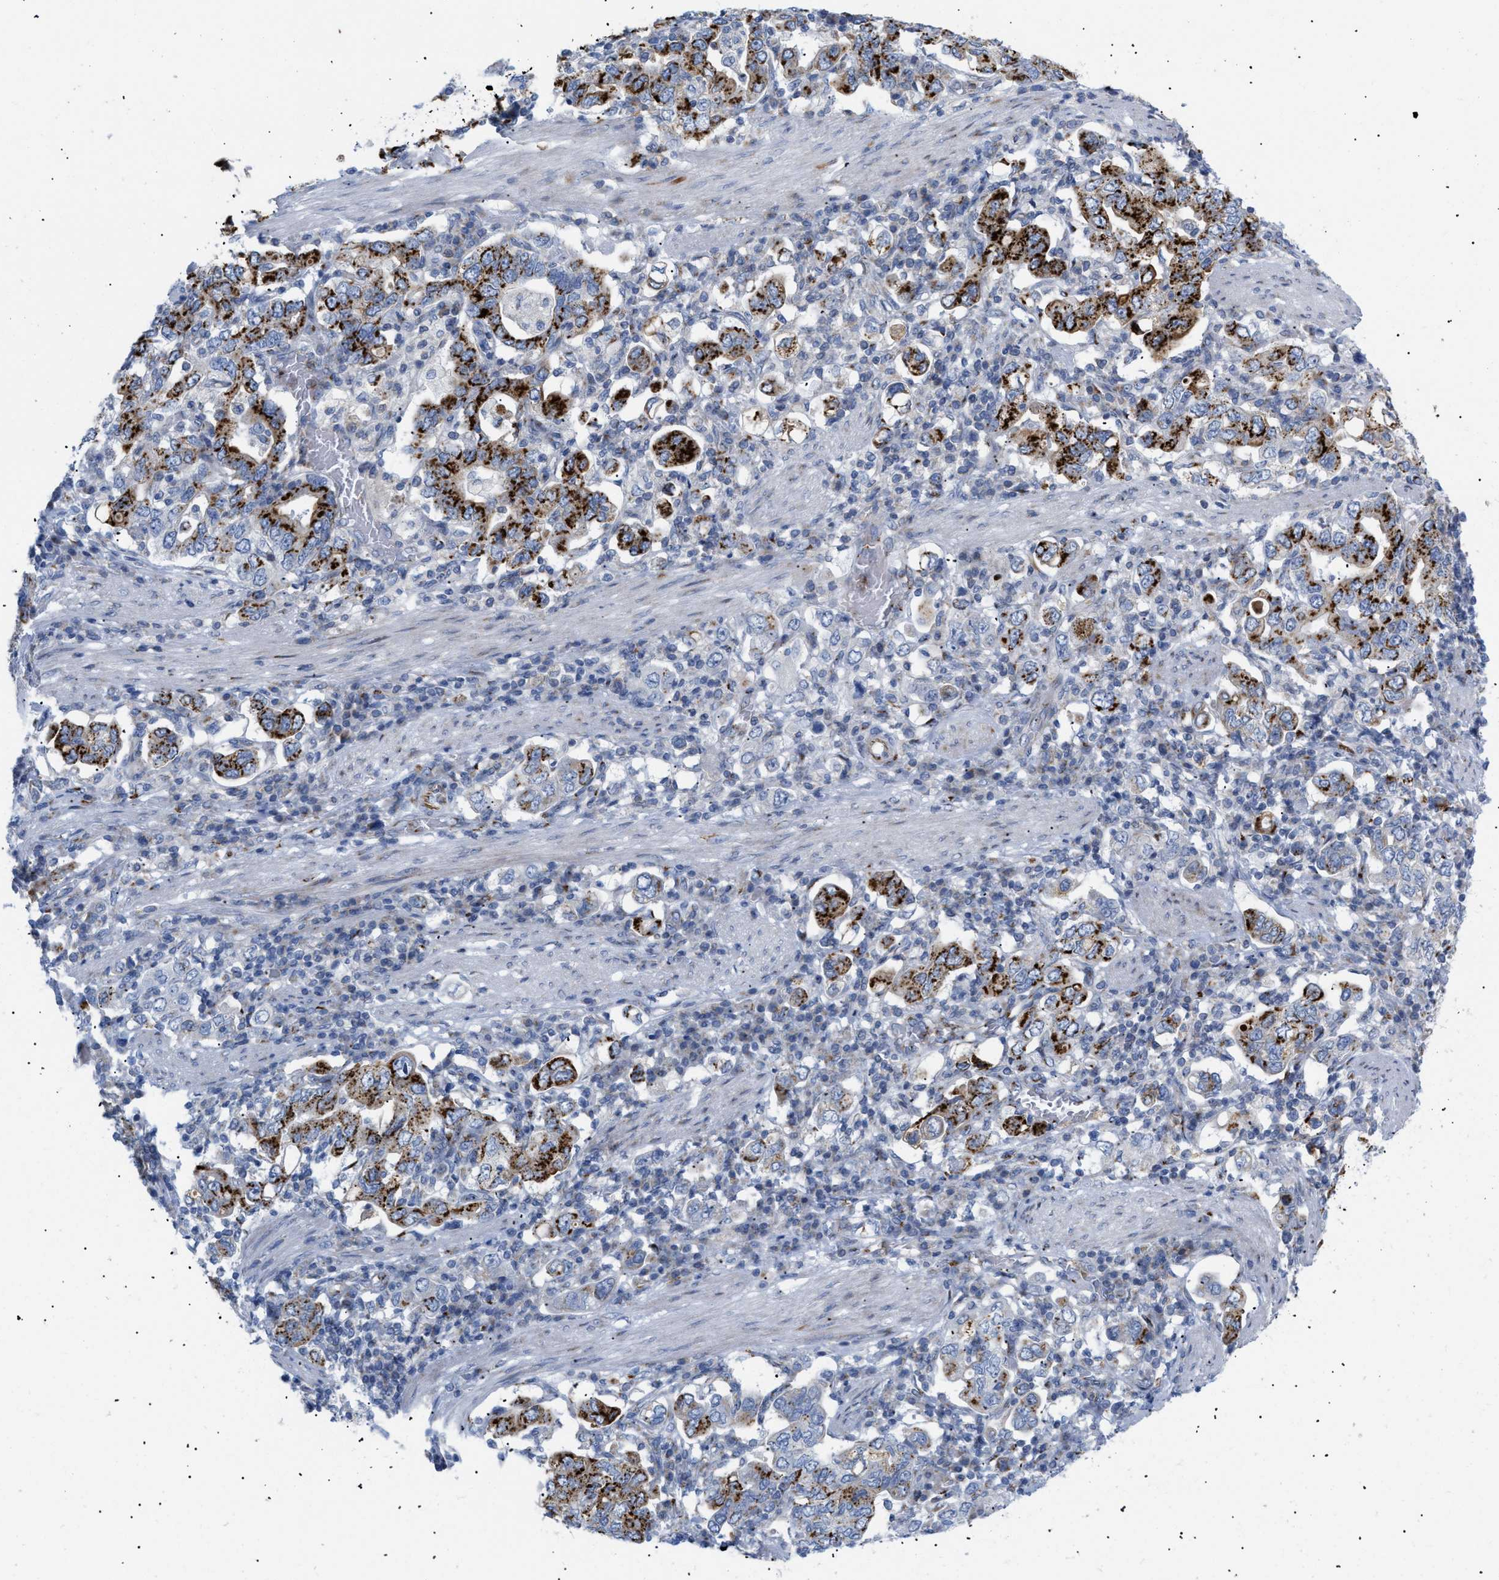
{"staining": {"intensity": "strong", "quantity": "25%-75%", "location": "cytoplasmic/membranous"}, "tissue": "stomach cancer", "cell_type": "Tumor cells", "image_type": "cancer", "snomed": [{"axis": "morphology", "description": "Adenocarcinoma, NOS"}, {"axis": "topography", "description": "Stomach, upper"}], "caption": "Immunohistochemical staining of stomach cancer (adenocarcinoma) exhibits strong cytoplasmic/membranous protein positivity in about 25%-75% of tumor cells. The staining is performed using DAB brown chromogen to label protein expression. The nuclei are counter-stained blue using hematoxylin.", "gene": "TMEM17", "patient": {"sex": "male", "age": 62}}